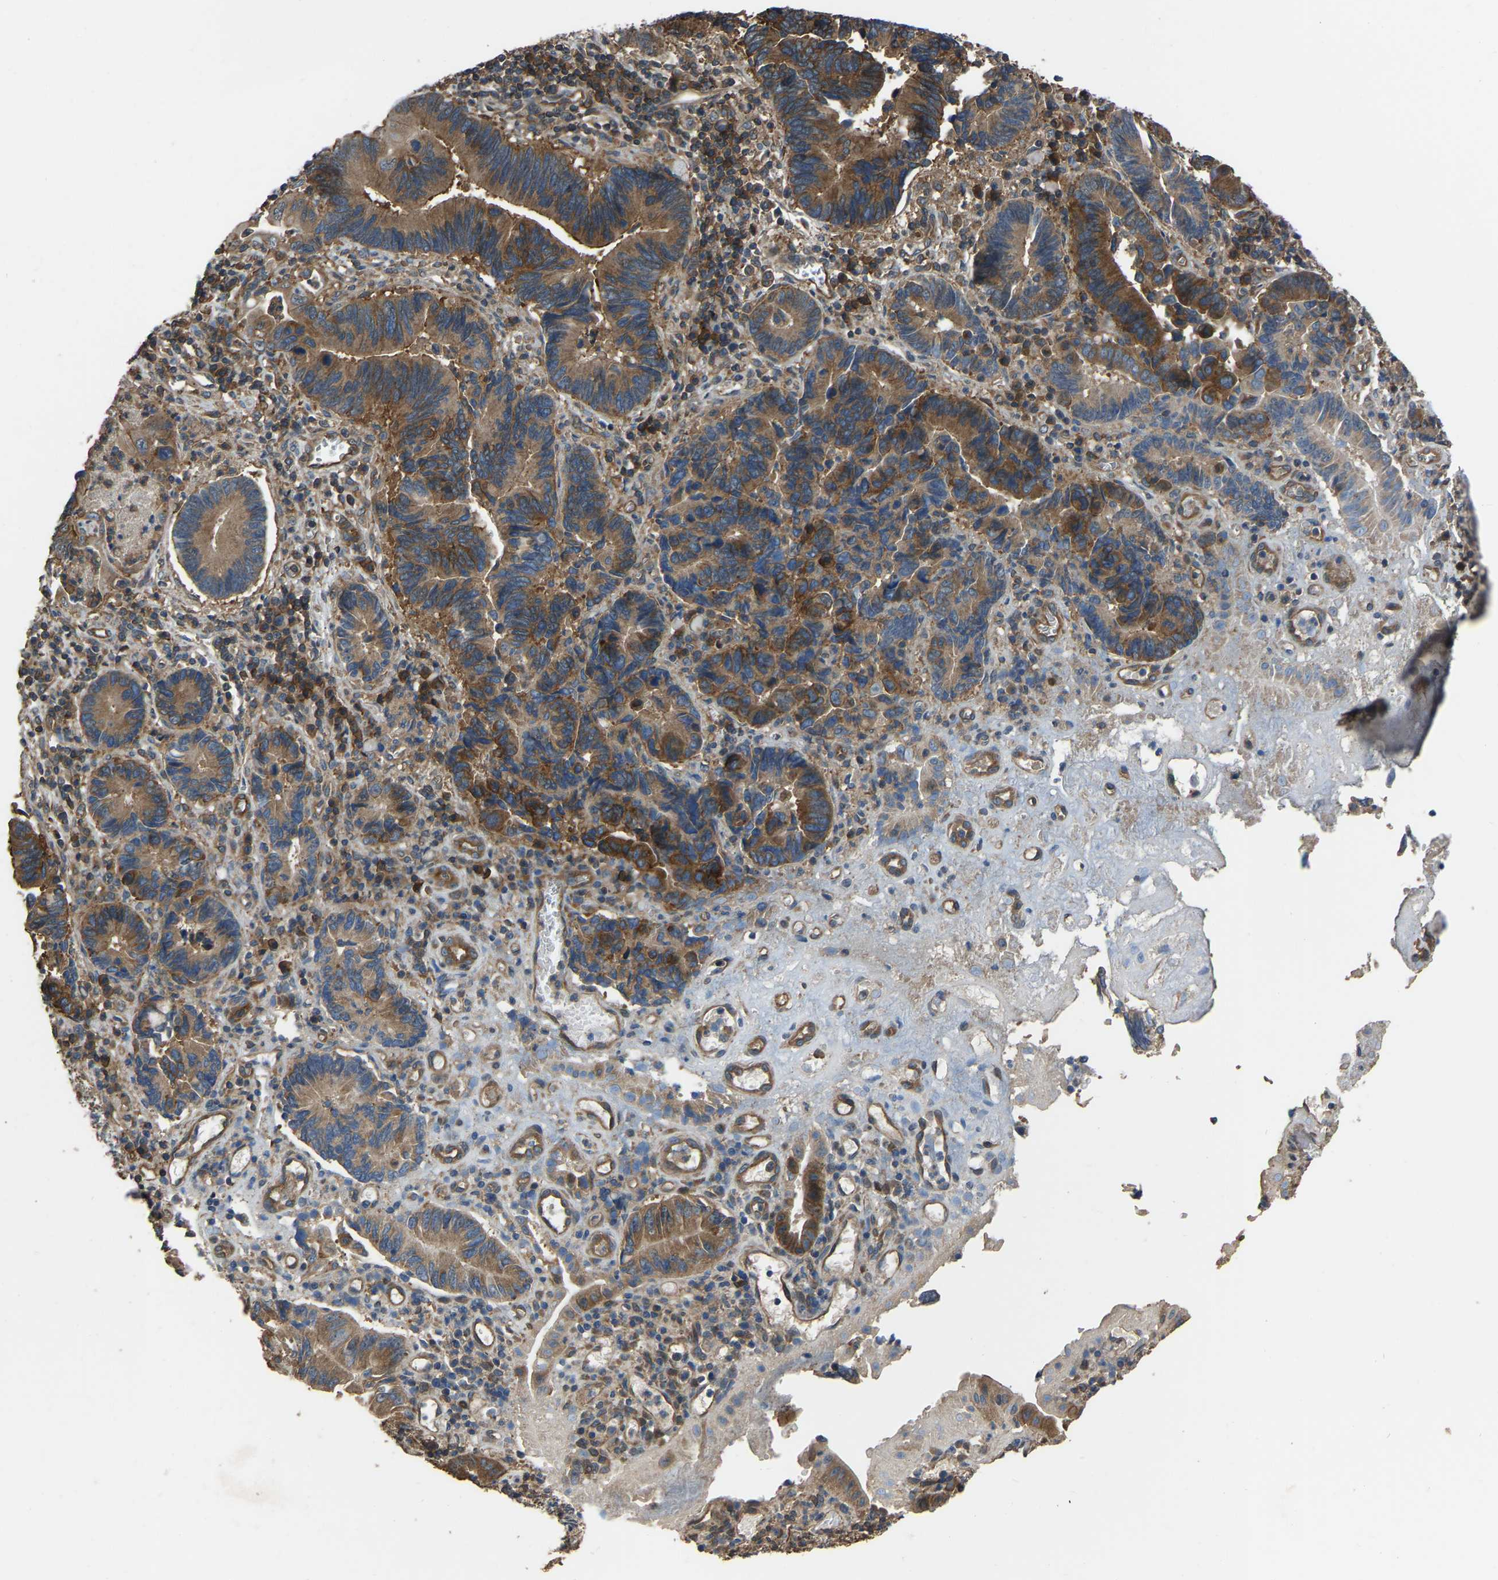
{"staining": {"intensity": "strong", "quantity": "25%-75%", "location": "cytoplasmic/membranous"}, "tissue": "pancreatic cancer", "cell_type": "Tumor cells", "image_type": "cancer", "snomed": [{"axis": "morphology", "description": "Adenocarcinoma, NOS"}, {"axis": "topography", "description": "Pancreas"}], "caption": "Pancreatic cancer (adenocarcinoma) was stained to show a protein in brown. There is high levels of strong cytoplasmic/membranous expression in approximately 25%-75% of tumor cells.", "gene": "SLC4A2", "patient": {"sex": "female", "age": 70}}